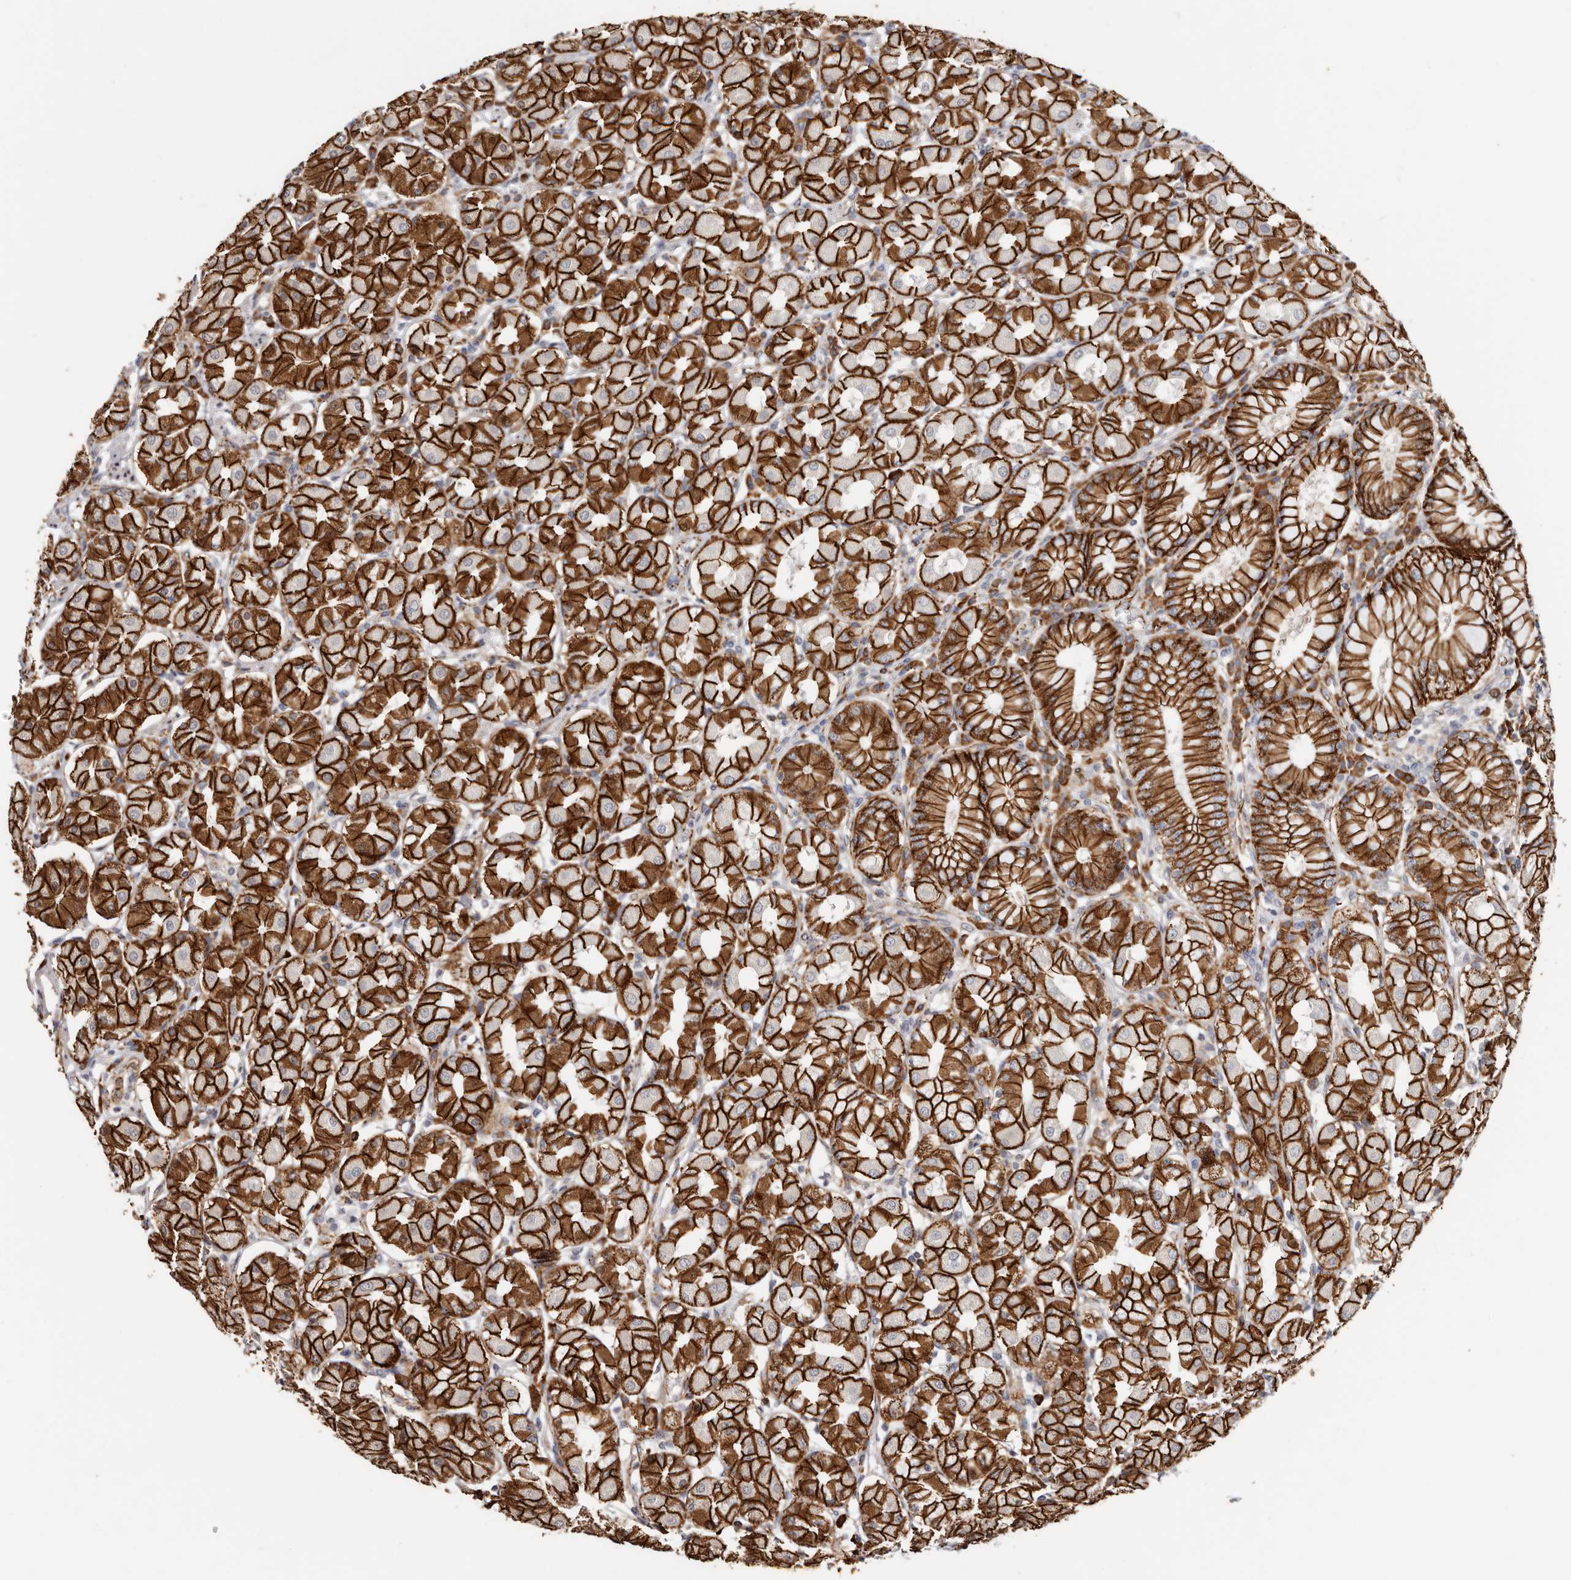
{"staining": {"intensity": "strong", "quantity": ">75%", "location": "cytoplasmic/membranous"}, "tissue": "stomach", "cell_type": "Glandular cells", "image_type": "normal", "snomed": [{"axis": "morphology", "description": "Normal tissue, NOS"}, {"axis": "topography", "description": "Stomach"}, {"axis": "topography", "description": "Stomach, lower"}], "caption": "IHC photomicrograph of normal stomach stained for a protein (brown), which demonstrates high levels of strong cytoplasmic/membranous positivity in approximately >75% of glandular cells.", "gene": "CTNNB1", "patient": {"sex": "female", "age": 56}}